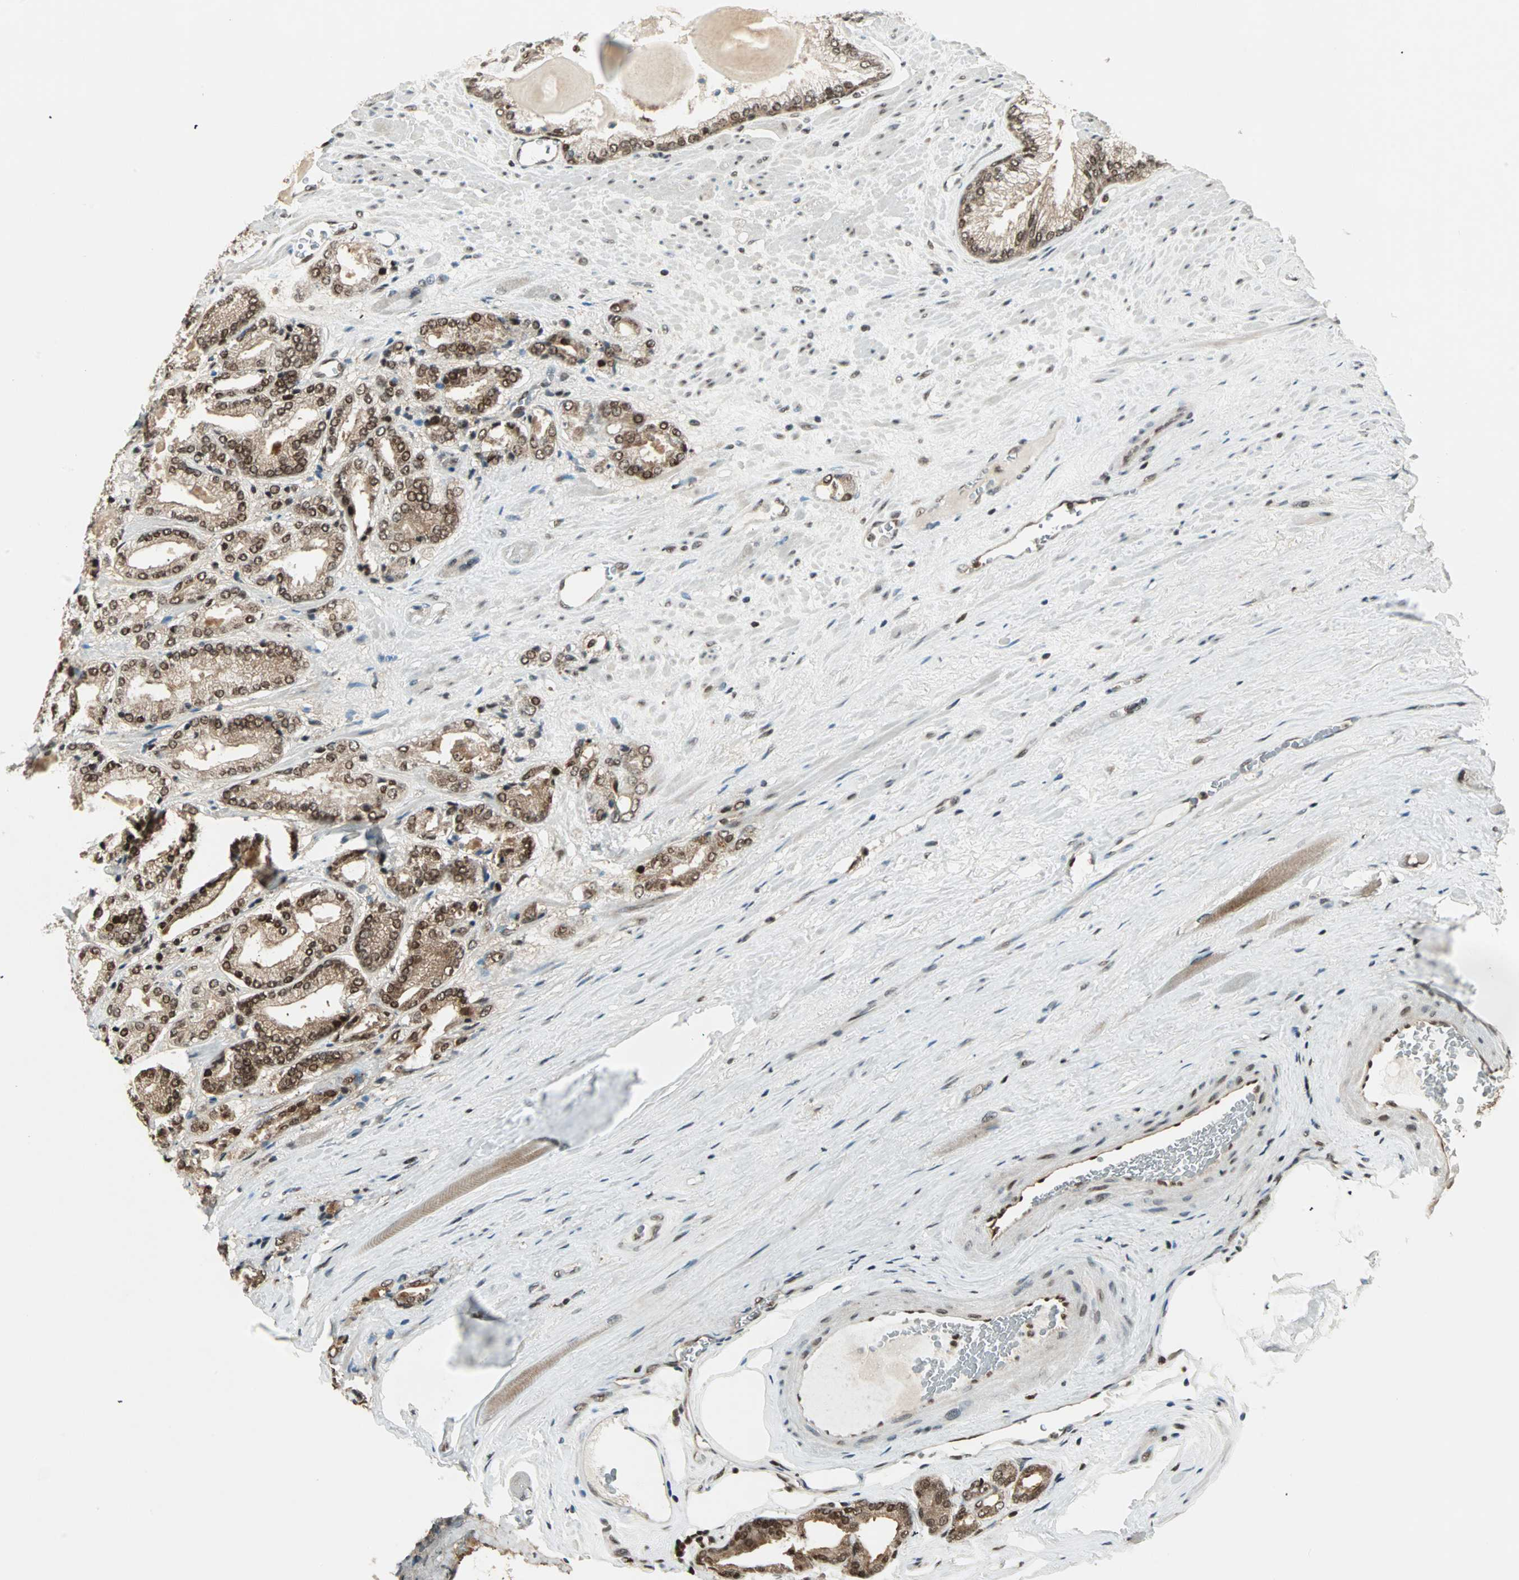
{"staining": {"intensity": "strong", "quantity": ">75%", "location": "cytoplasmic/membranous,nuclear"}, "tissue": "prostate cancer", "cell_type": "Tumor cells", "image_type": "cancer", "snomed": [{"axis": "morphology", "description": "Adenocarcinoma, Low grade"}, {"axis": "topography", "description": "Prostate"}], "caption": "About >75% of tumor cells in prostate cancer display strong cytoplasmic/membranous and nuclear protein expression as visualized by brown immunohistochemical staining.", "gene": "ZNF44", "patient": {"sex": "male", "age": 59}}